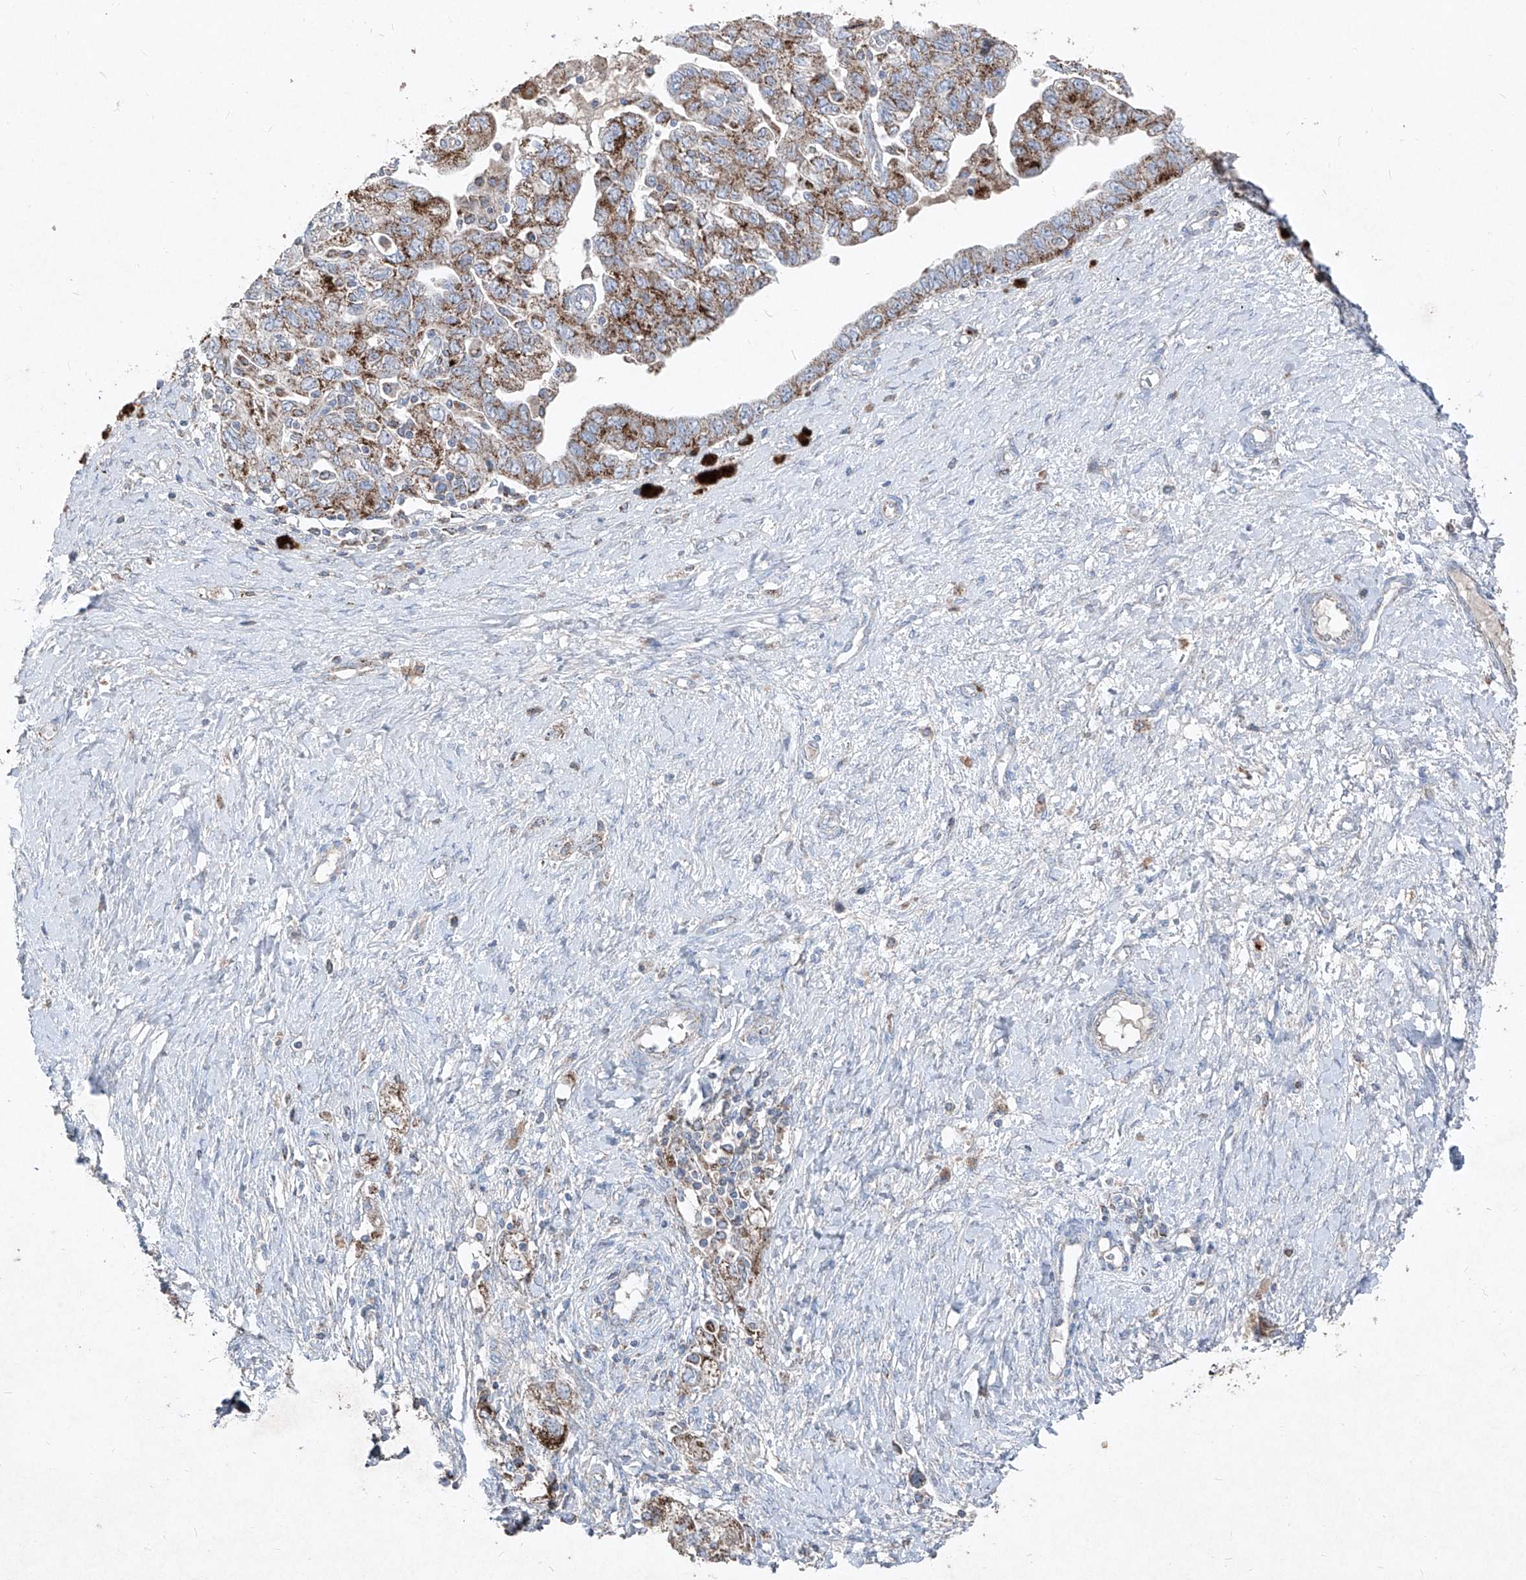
{"staining": {"intensity": "moderate", "quantity": ">75%", "location": "cytoplasmic/membranous"}, "tissue": "ovarian cancer", "cell_type": "Tumor cells", "image_type": "cancer", "snomed": [{"axis": "morphology", "description": "Carcinoma, NOS"}, {"axis": "morphology", "description": "Cystadenocarcinoma, serous, NOS"}, {"axis": "topography", "description": "Ovary"}], "caption": "Human ovarian cancer stained for a protein (brown) displays moderate cytoplasmic/membranous positive staining in approximately >75% of tumor cells.", "gene": "ABCD3", "patient": {"sex": "female", "age": 69}}